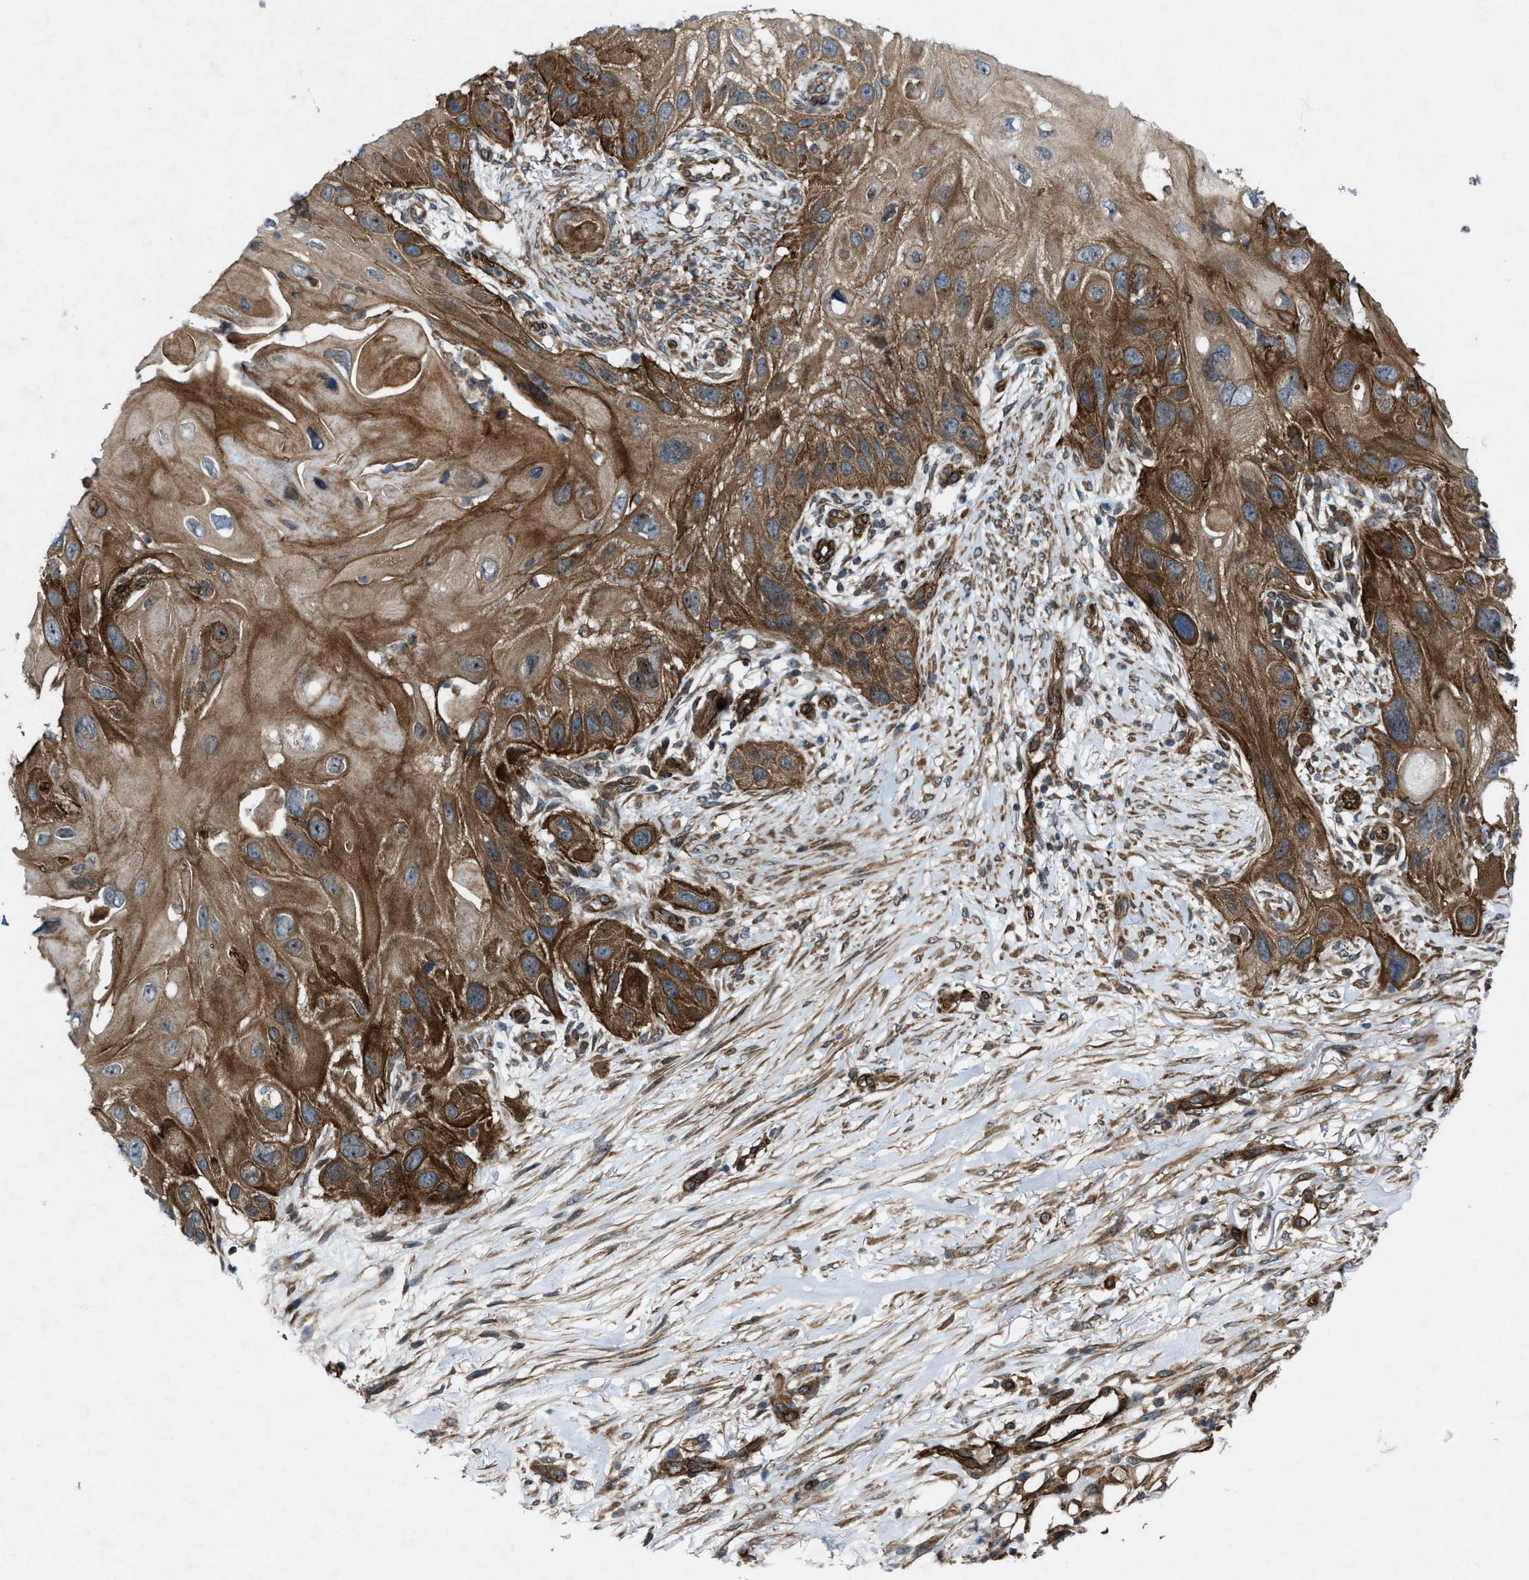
{"staining": {"intensity": "moderate", "quantity": ">75%", "location": "cytoplasmic/membranous"}, "tissue": "skin cancer", "cell_type": "Tumor cells", "image_type": "cancer", "snomed": [{"axis": "morphology", "description": "Squamous cell carcinoma, NOS"}, {"axis": "topography", "description": "Skin"}], "caption": "Immunohistochemistry (DAB (3,3'-diaminobenzidine)) staining of human squamous cell carcinoma (skin) exhibits moderate cytoplasmic/membranous protein staining in approximately >75% of tumor cells. Immunohistochemistry (ihc) stains the protein of interest in brown and the nuclei are stained blue.", "gene": "URGCP", "patient": {"sex": "female", "age": 77}}